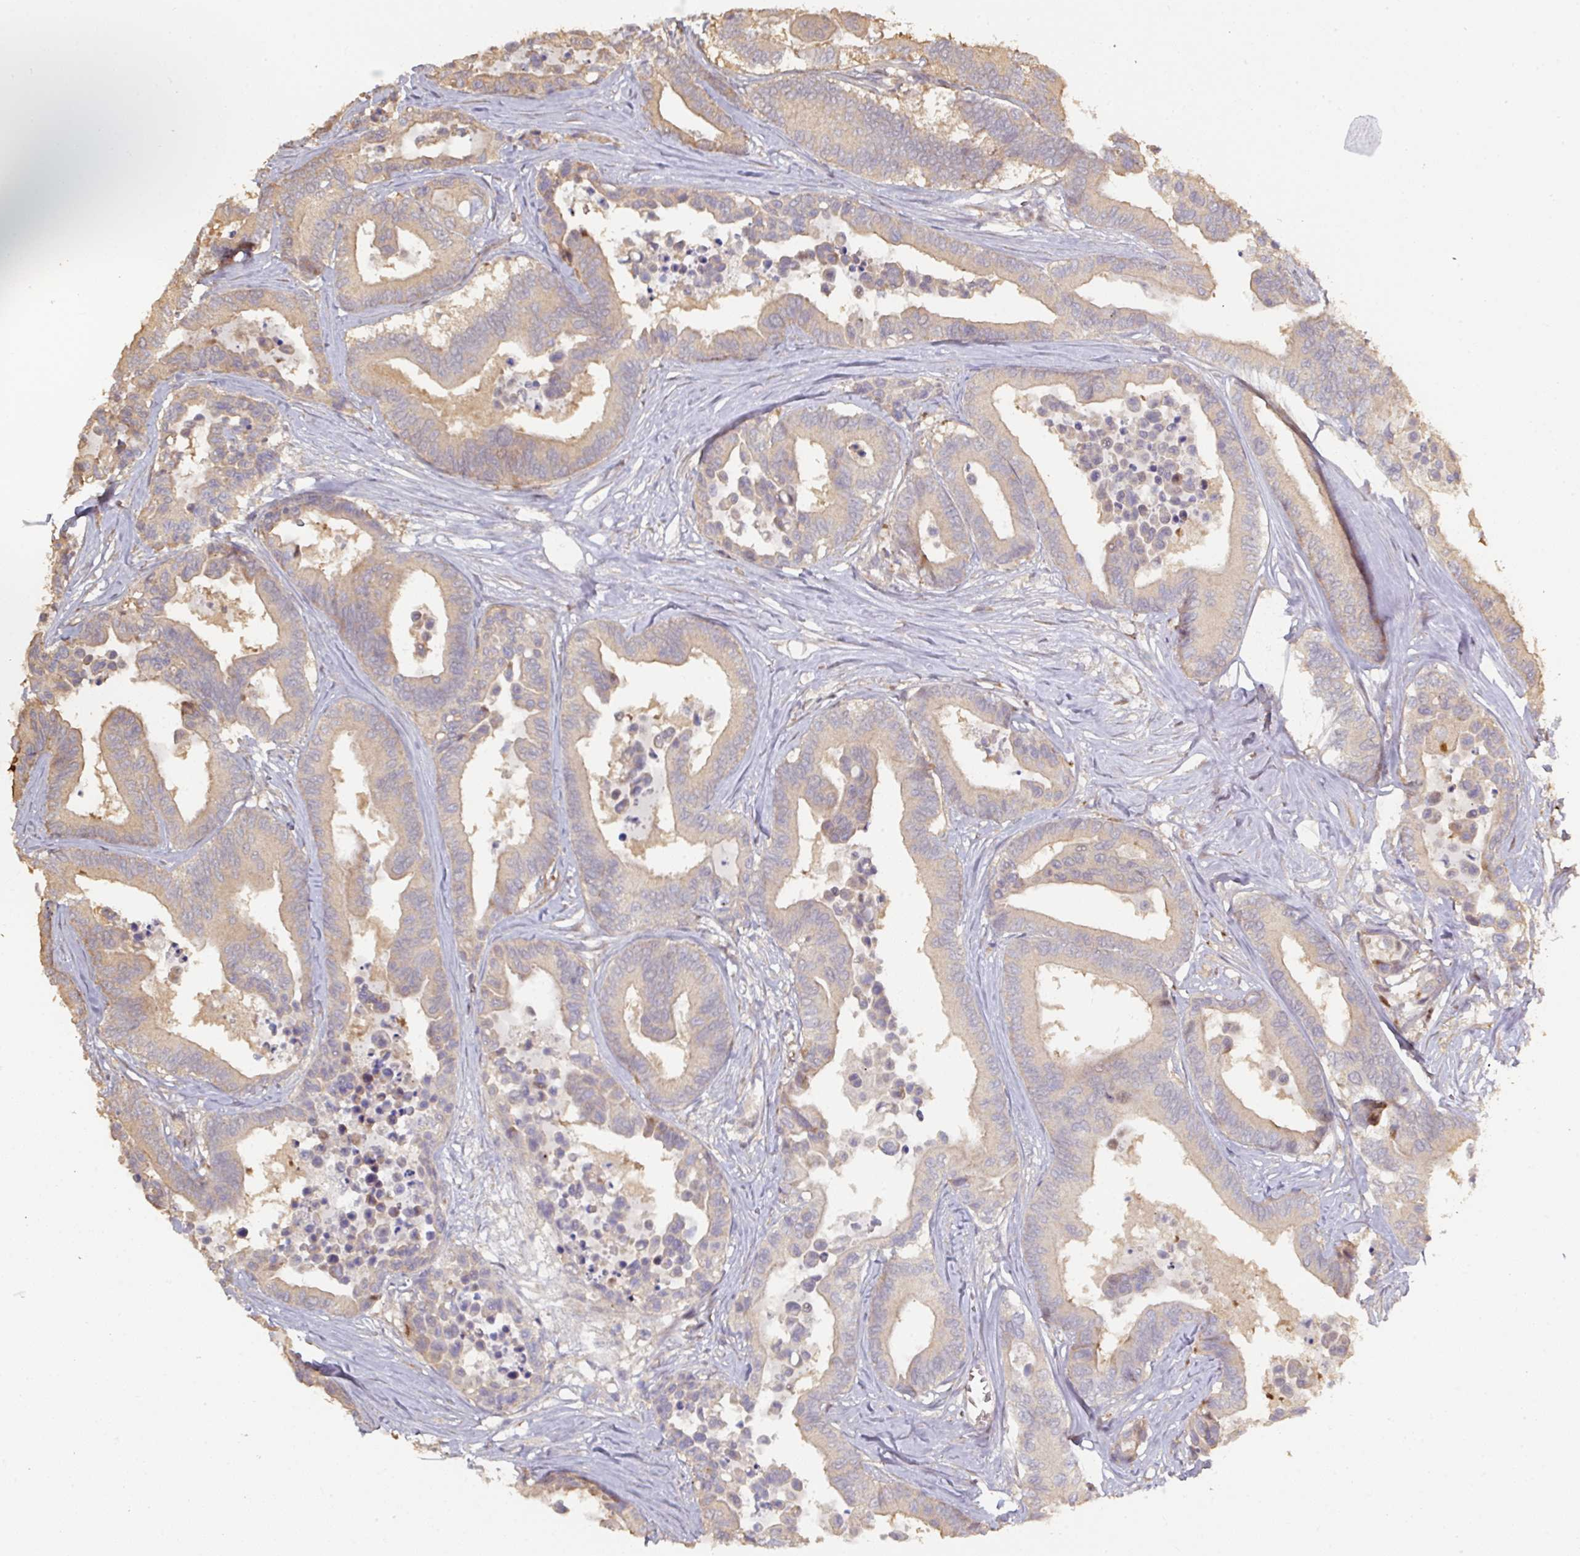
{"staining": {"intensity": "weak", "quantity": "25%-75%", "location": "cytoplasmic/membranous"}, "tissue": "colorectal cancer", "cell_type": "Tumor cells", "image_type": "cancer", "snomed": [{"axis": "morphology", "description": "Normal tissue, NOS"}, {"axis": "morphology", "description": "Adenocarcinoma, NOS"}, {"axis": "topography", "description": "Colon"}], "caption": "Colorectal adenocarcinoma stained with a protein marker exhibits weak staining in tumor cells.", "gene": "CA7", "patient": {"sex": "male", "age": 82}}